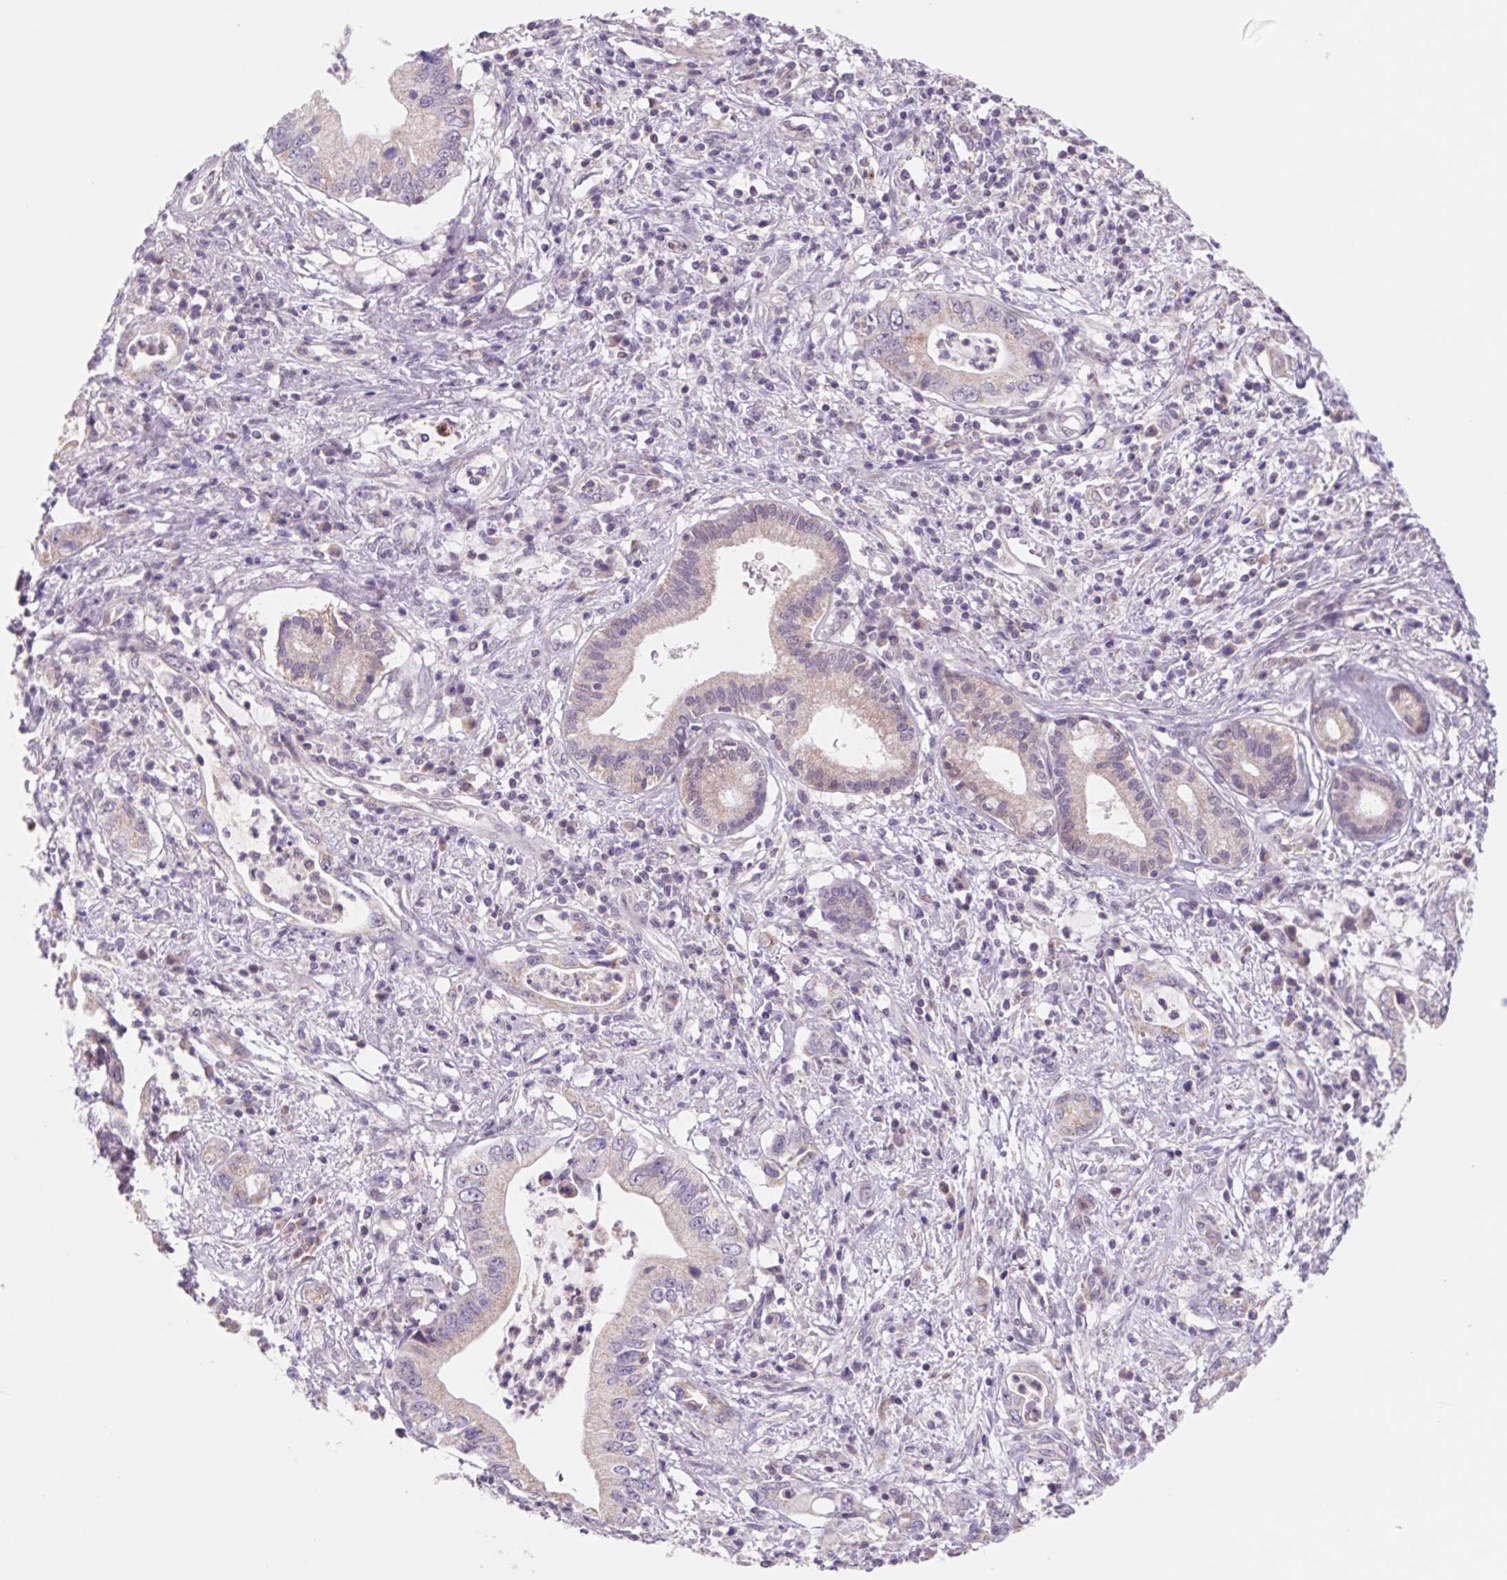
{"staining": {"intensity": "weak", "quantity": "<25%", "location": "cytoplasmic/membranous"}, "tissue": "pancreatic cancer", "cell_type": "Tumor cells", "image_type": "cancer", "snomed": [{"axis": "morphology", "description": "Adenocarcinoma, NOS"}, {"axis": "topography", "description": "Pancreas"}], "caption": "This is an IHC photomicrograph of human pancreatic cancer (adenocarcinoma). There is no expression in tumor cells.", "gene": "DPPA5", "patient": {"sex": "female", "age": 72}}